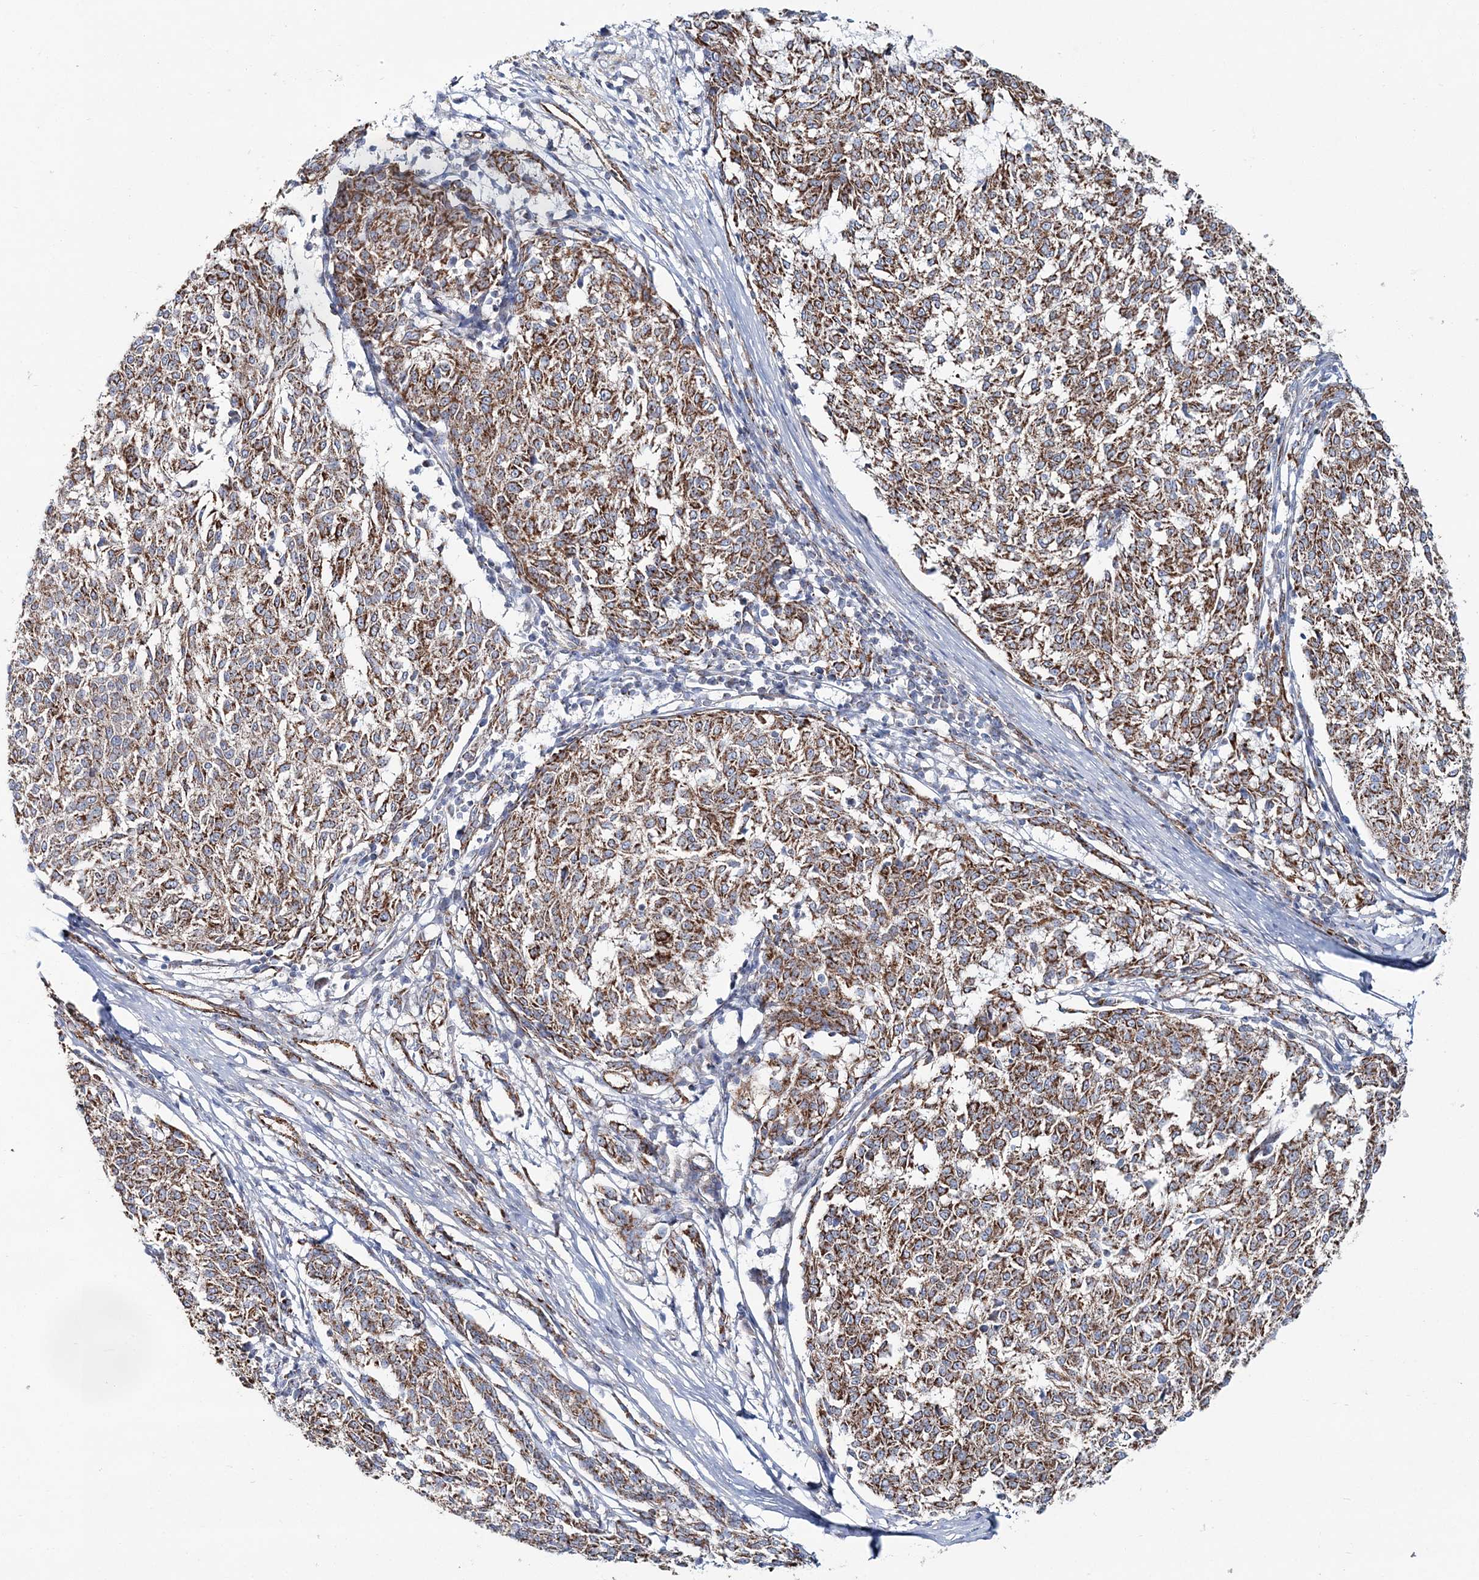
{"staining": {"intensity": "moderate", "quantity": ">75%", "location": "cytoplasmic/membranous"}, "tissue": "melanoma", "cell_type": "Tumor cells", "image_type": "cancer", "snomed": [{"axis": "morphology", "description": "Malignant melanoma, NOS"}, {"axis": "topography", "description": "Skin"}], "caption": "There is medium levels of moderate cytoplasmic/membranous positivity in tumor cells of melanoma, as demonstrated by immunohistochemical staining (brown color).", "gene": "ARHGAP6", "patient": {"sex": "female", "age": 72}}